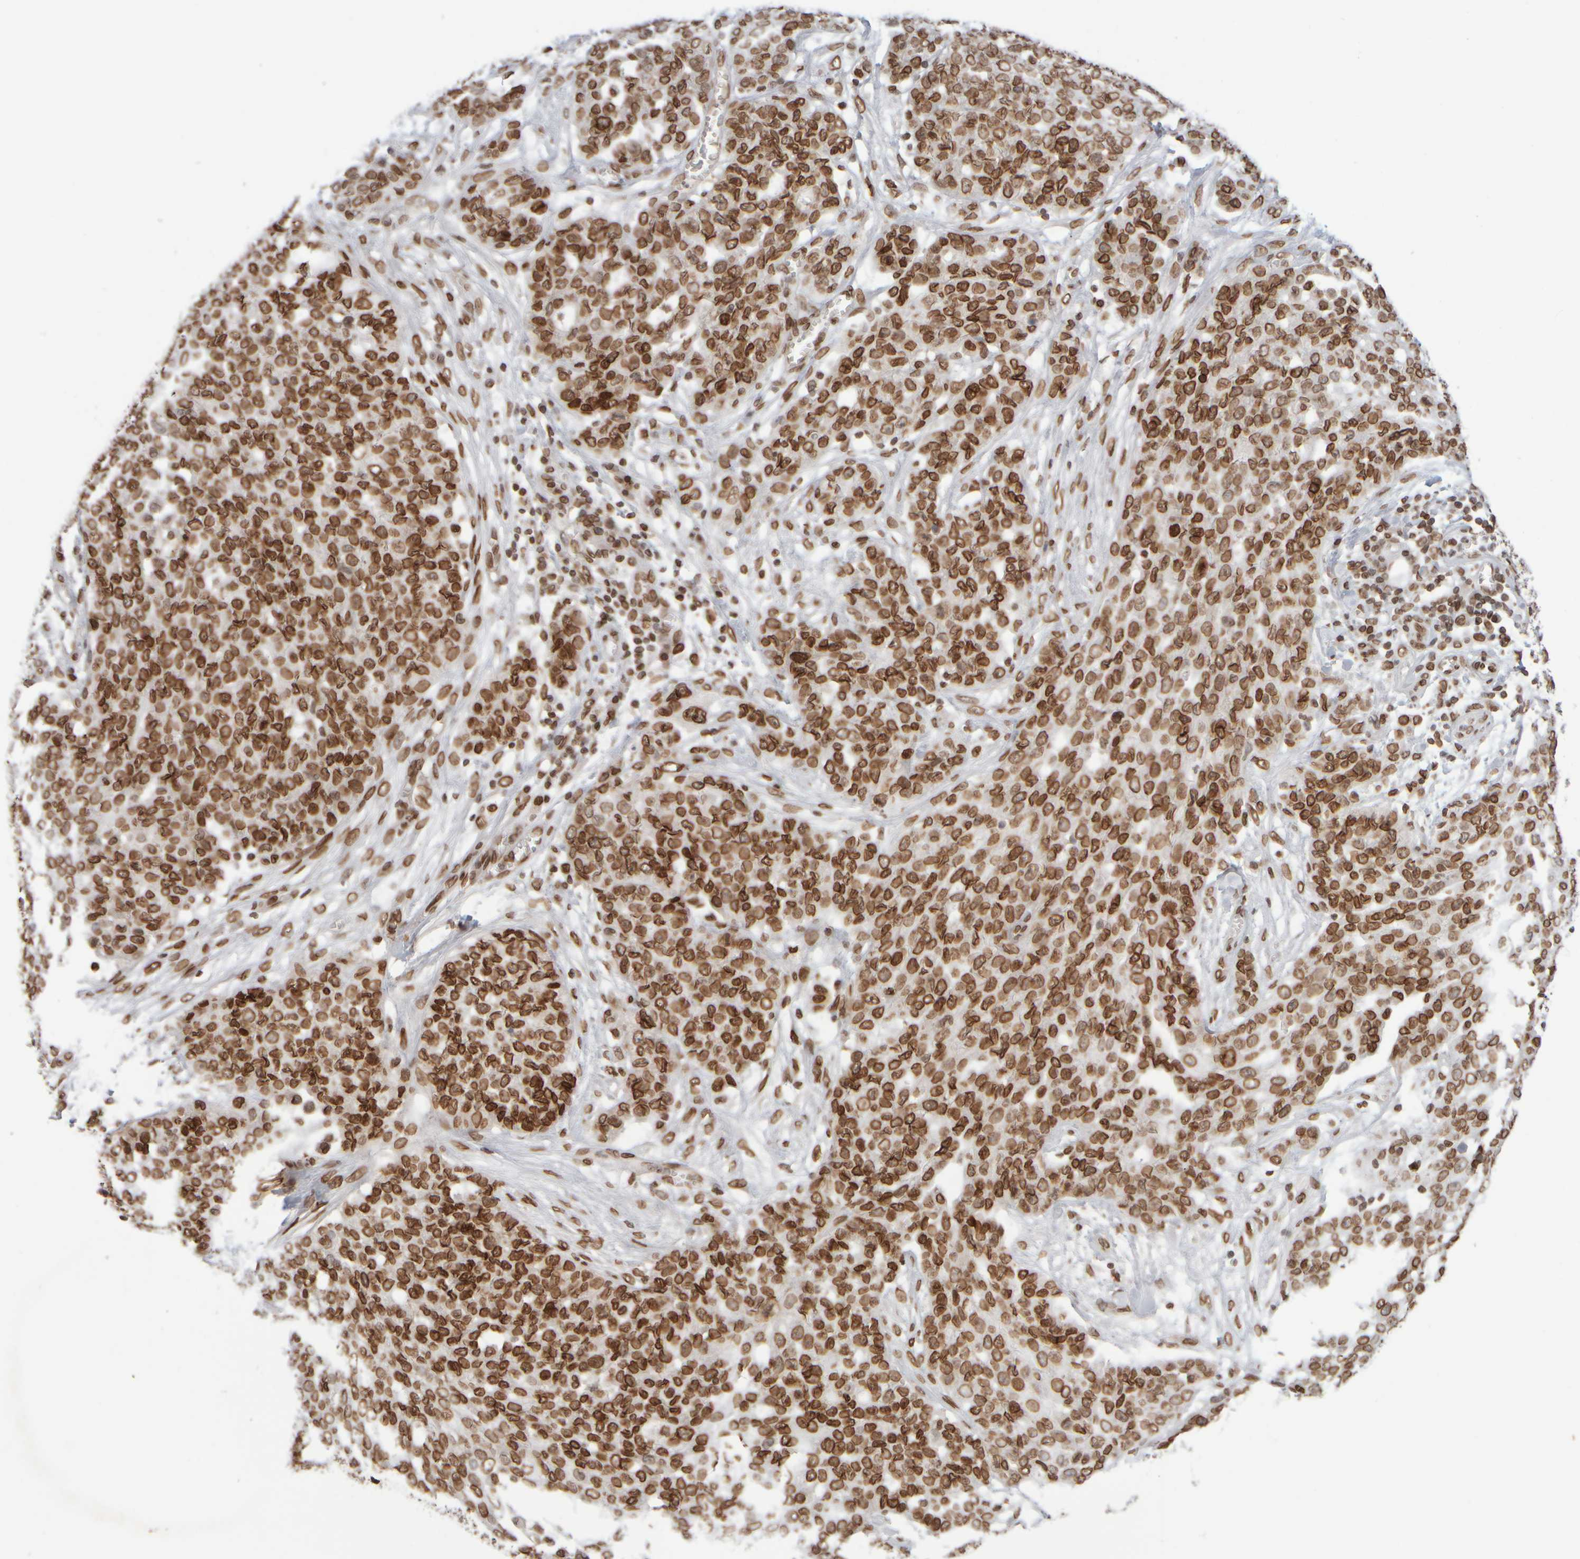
{"staining": {"intensity": "strong", "quantity": ">75%", "location": "cytoplasmic/membranous,nuclear"}, "tissue": "ovarian cancer", "cell_type": "Tumor cells", "image_type": "cancer", "snomed": [{"axis": "morphology", "description": "Cystadenocarcinoma, serous, NOS"}, {"axis": "topography", "description": "Soft tissue"}, {"axis": "topography", "description": "Ovary"}], "caption": "Human serous cystadenocarcinoma (ovarian) stained for a protein (brown) demonstrates strong cytoplasmic/membranous and nuclear positive positivity in about >75% of tumor cells.", "gene": "ZC3HC1", "patient": {"sex": "female", "age": 57}}